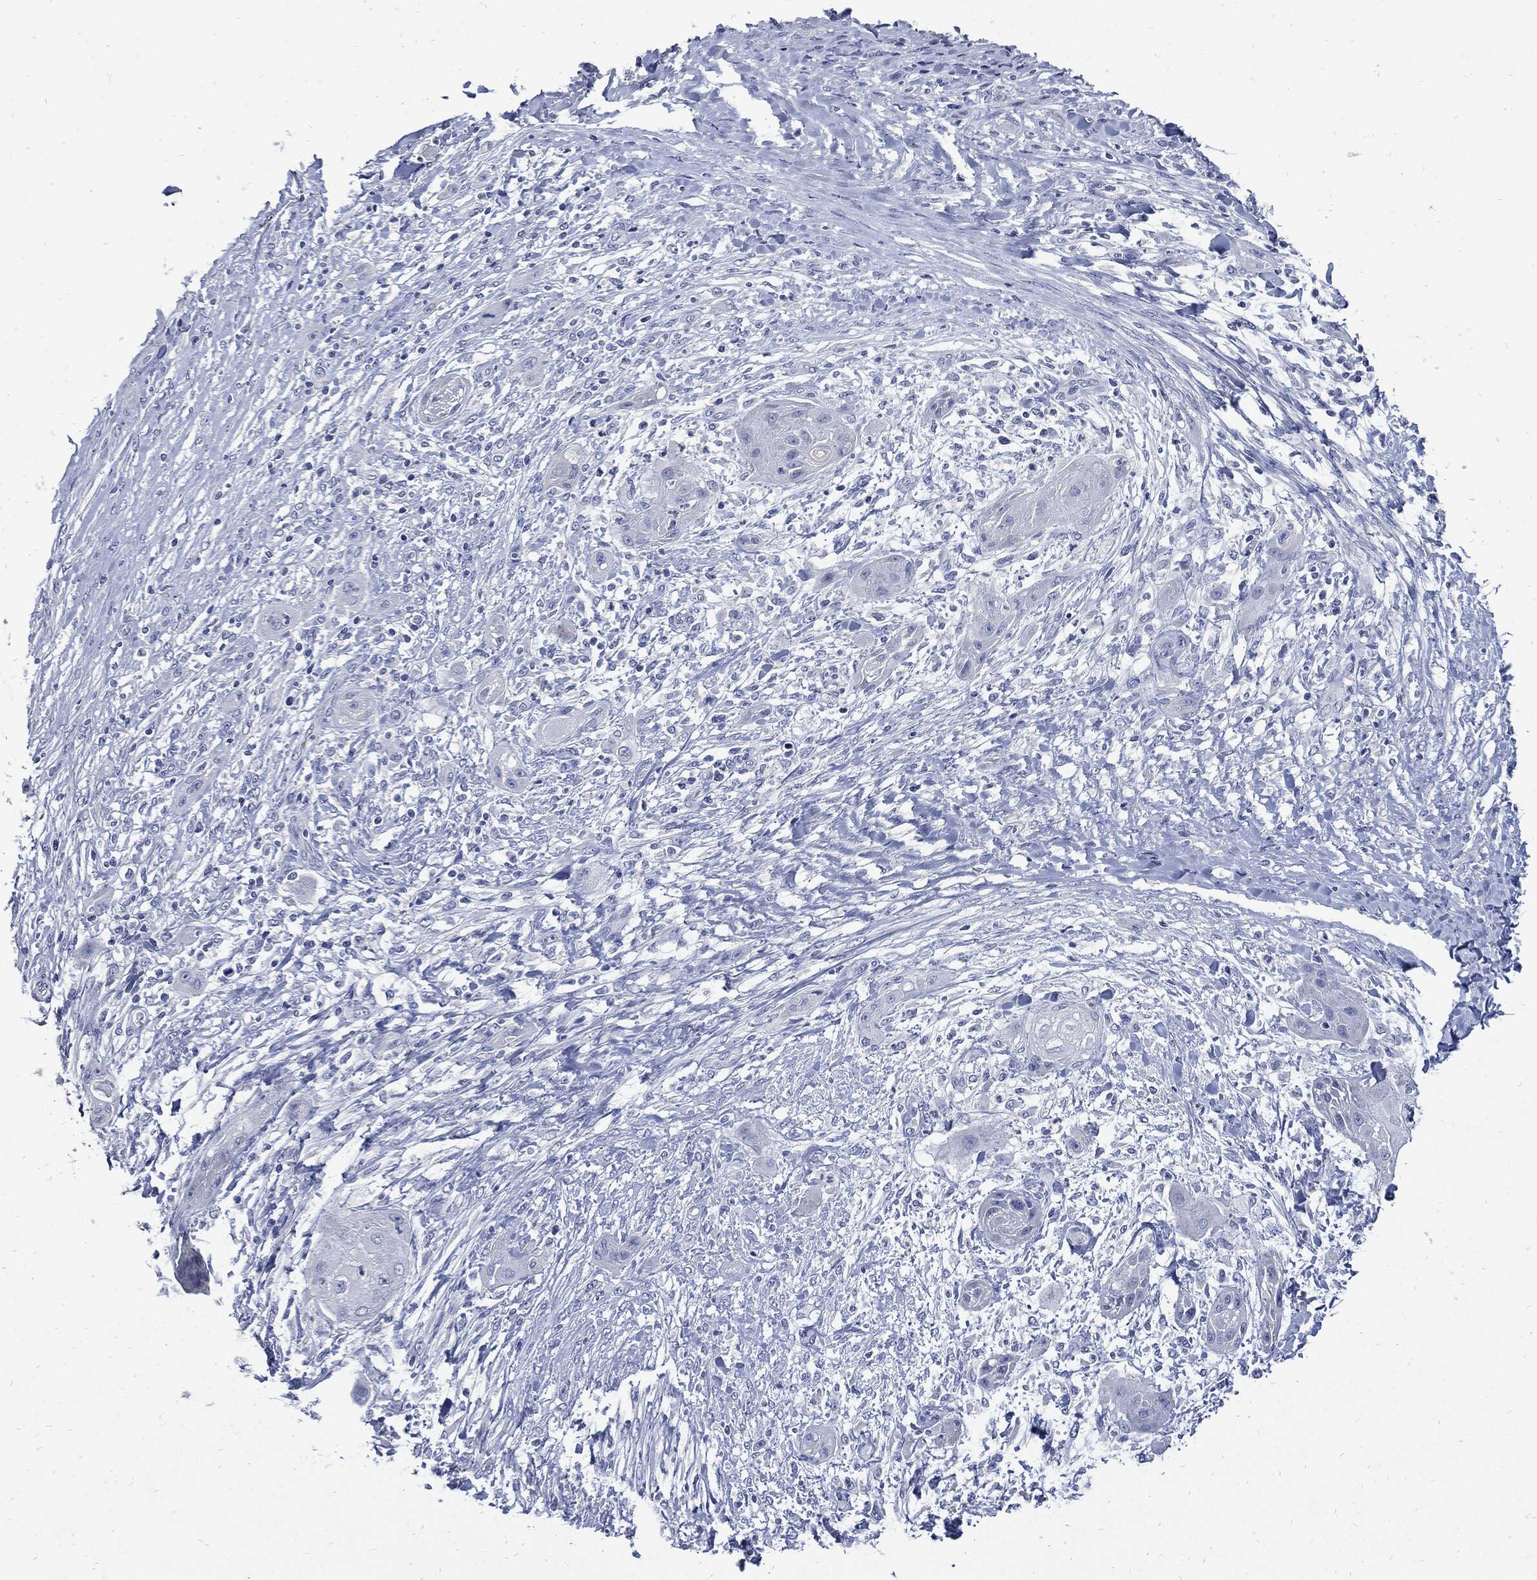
{"staining": {"intensity": "negative", "quantity": "none", "location": "none"}, "tissue": "skin cancer", "cell_type": "Tumor cells", "image_type": "cancer", "snomed": [{"axis": "morphology", "description": "Squamous cell carcinoma, NOS"}, {"axis": "topography", "description": "Skin"}], "caption": "Immunohistochemical staining of human squamous cell carcinoma (skin) exhibits no significant positivity in tumor cells. (DAB immunohistochemistry (IHC) with hematoxylin counter stain).", "gene": "CPE", "patient": {"sex": "male", "age": 62}}